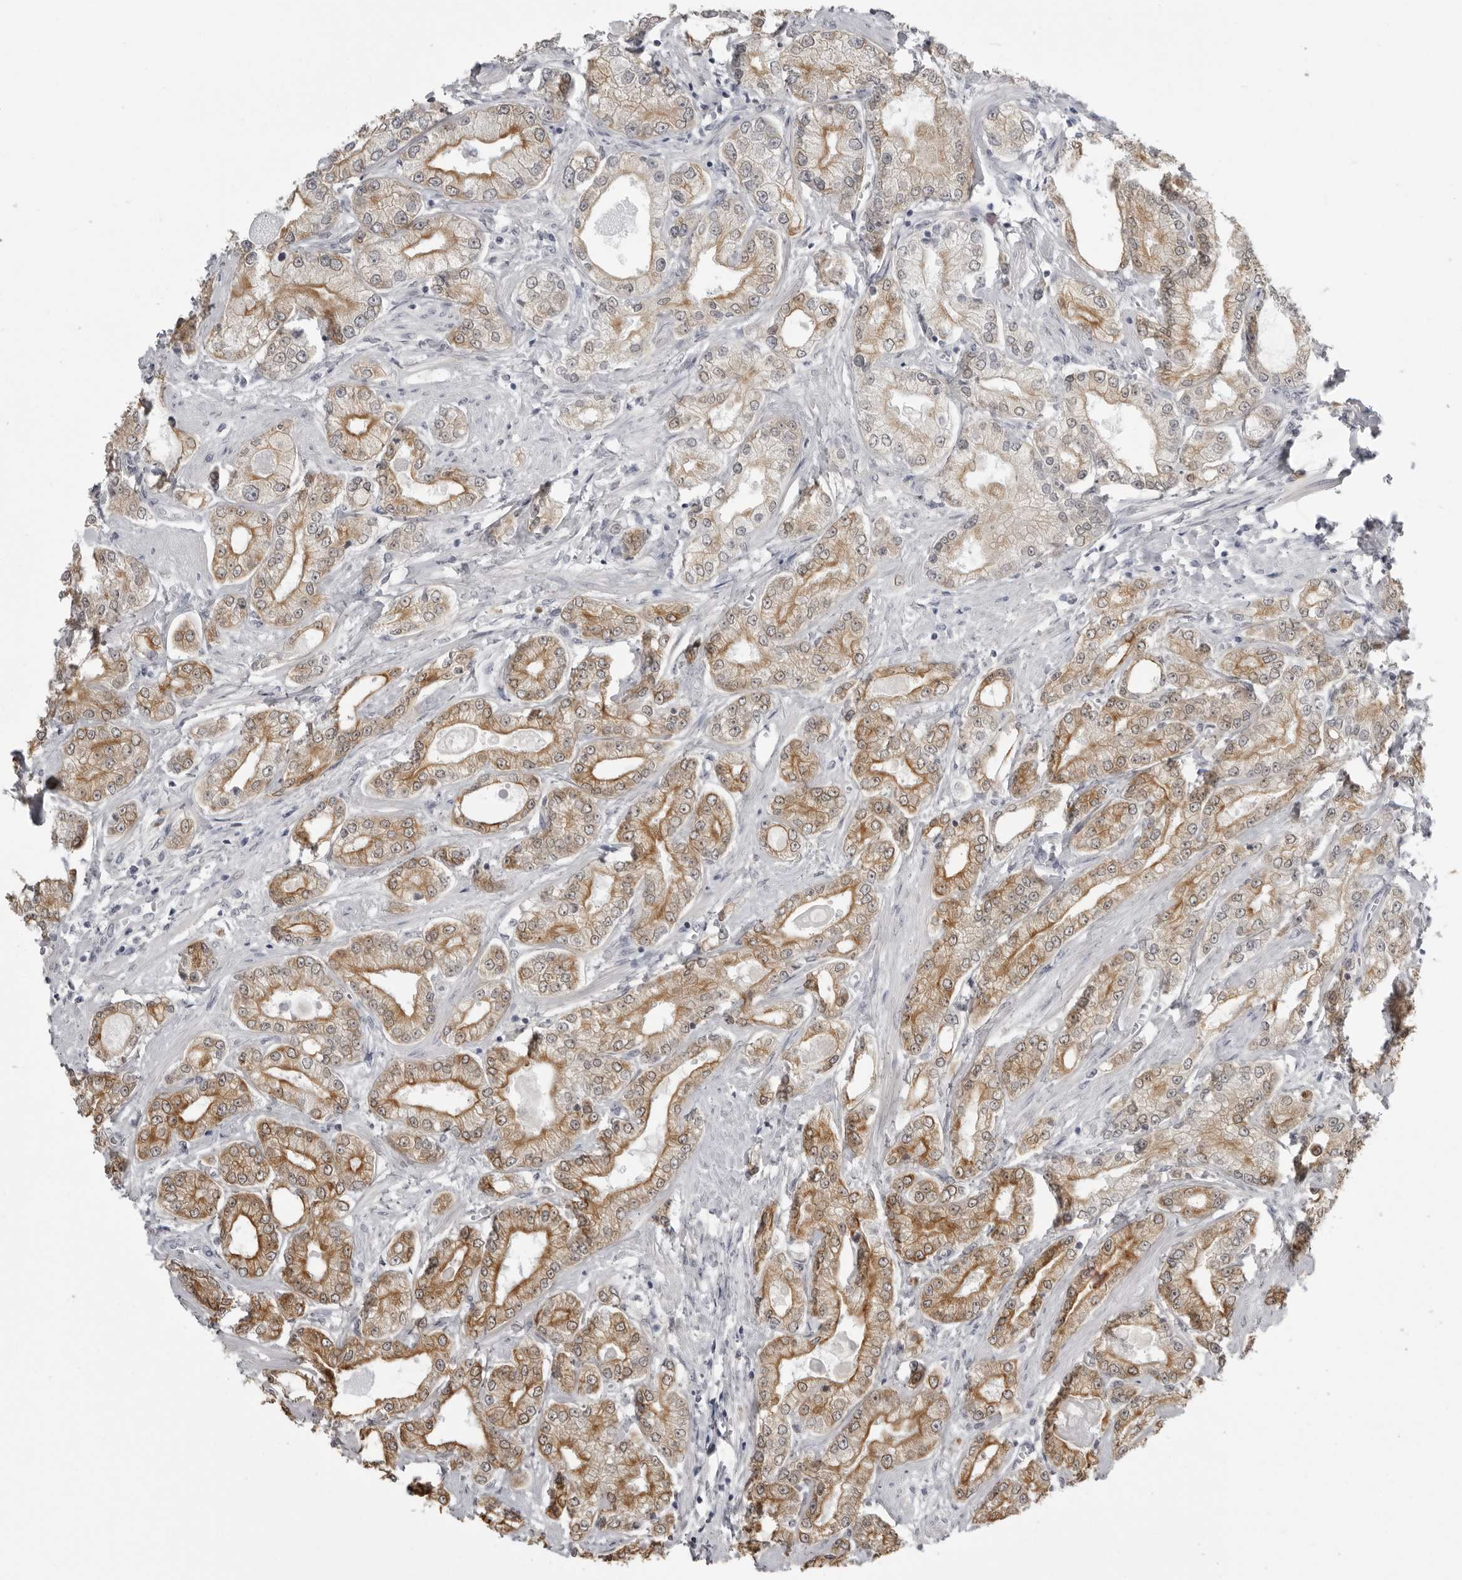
{"staining": {"intensity": "moderate", "quantity": ">75%", "location": "cytoplasmic/membranous"}, "tissue": "prostate cancer", "cell_type": "Tumor cells", "image_type": "cancer", "snomed": [{"axis": "morphology", "description": "Adenocarcinoma, Low grade"}, {"axis": "topography", "description": "Prostate"}], "caption": "Moderate cytoplasmic/membranous protein staining is identified in about >75% of tumor cells in prostate cancer (low-grade adenocarcinoma).", "gene": "SERPINF2", "patient": {"sex": "male", "age": 62}}